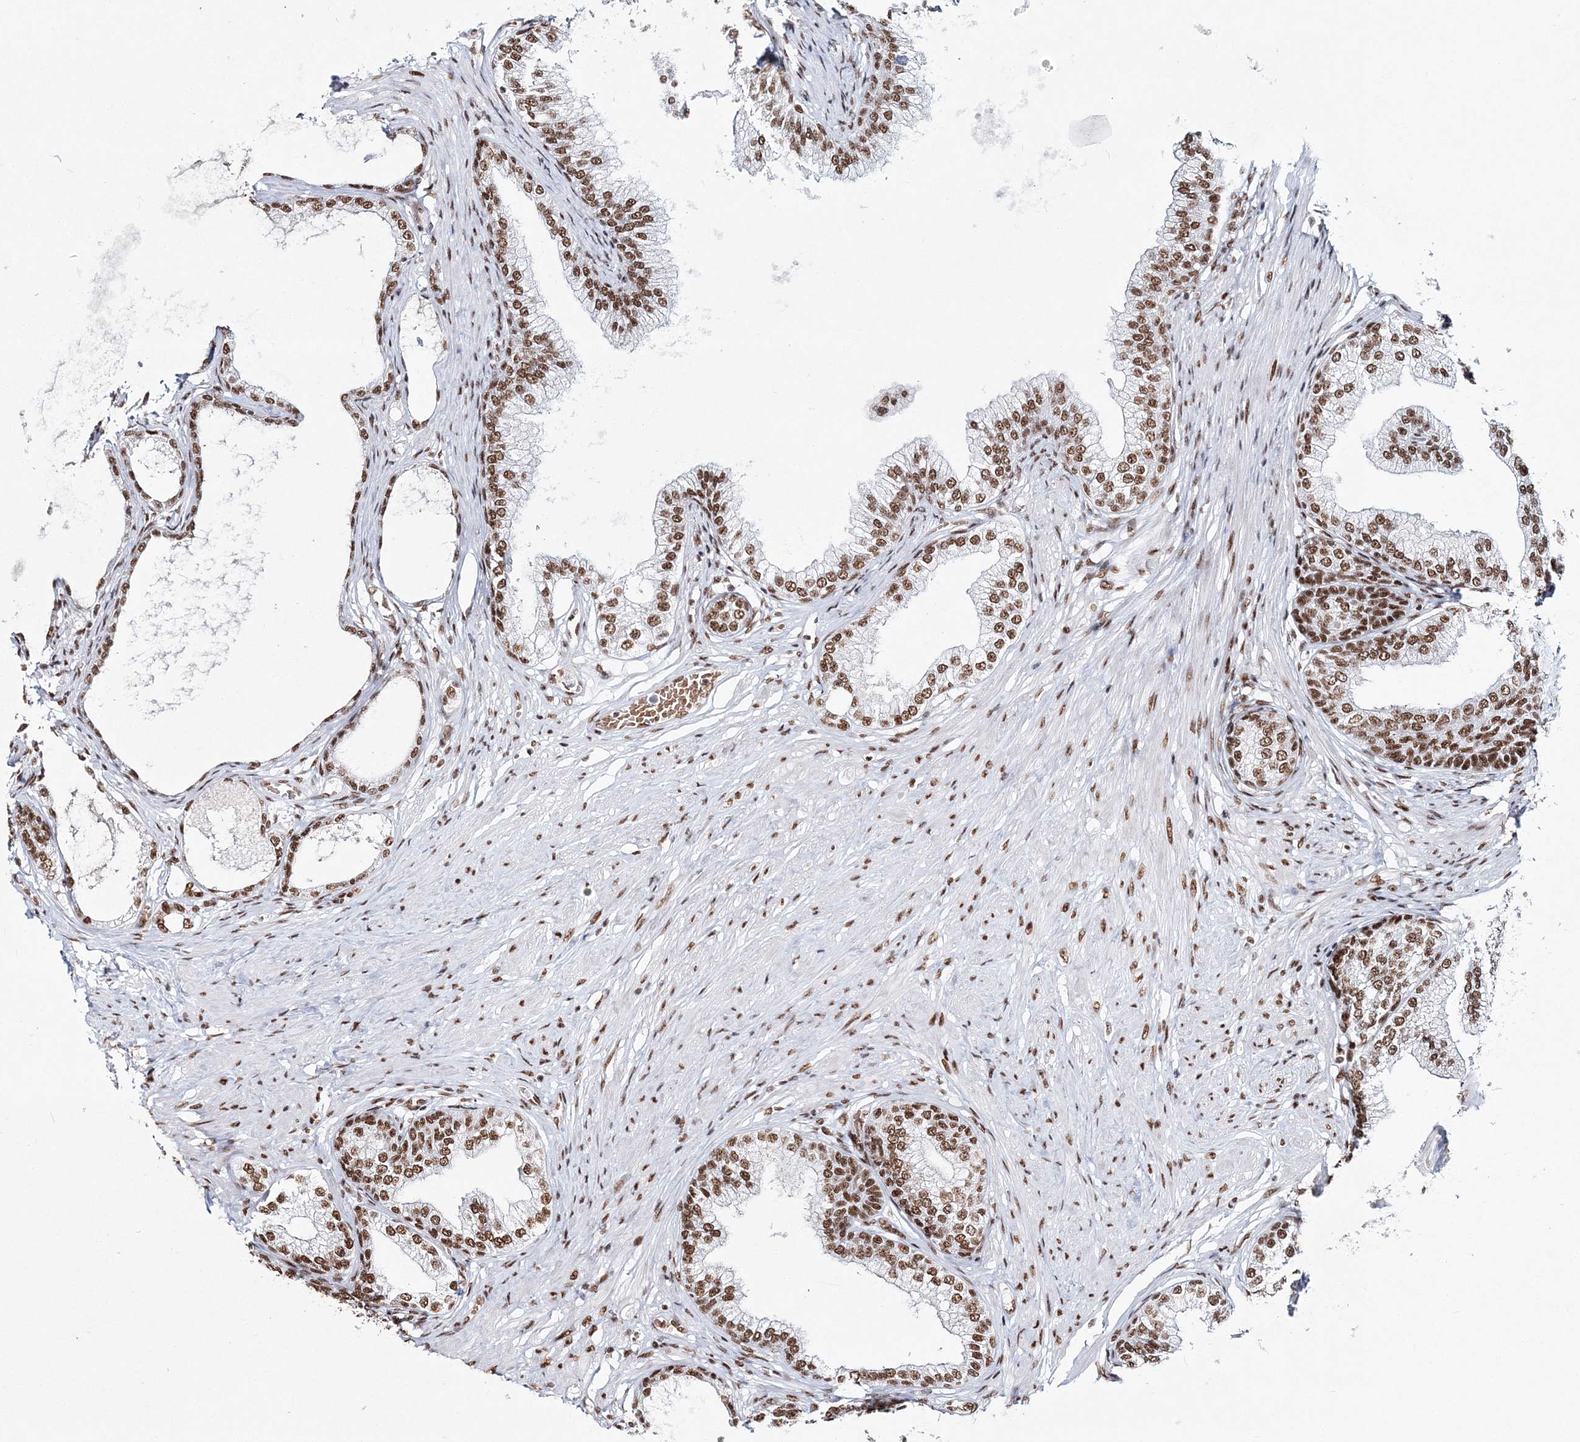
{"staining": {"intensity": "moderate", "quantity": ">75%", "location": "nuclear"}, "tissue": "prostate", "cell_type": "Glandular cells", "image_type": "normal", "snomed": [{"axis": "morphology", "description": "Normal tissue, NOS"}, {"axis": "morphology", "description": "Urothelial carcinoma, Low grade"}, {"axis": "topography", "description": "Urinary bladder"}, {"axis": "topography", "description": "Prostate"}], "caption": "This is an image of IHC staining of benign prostate, which shows moderate staining in the nuclear of glandular cells.", "gene": "ENSG00000290315", "patient": {"sex": "male", "age": 60}}